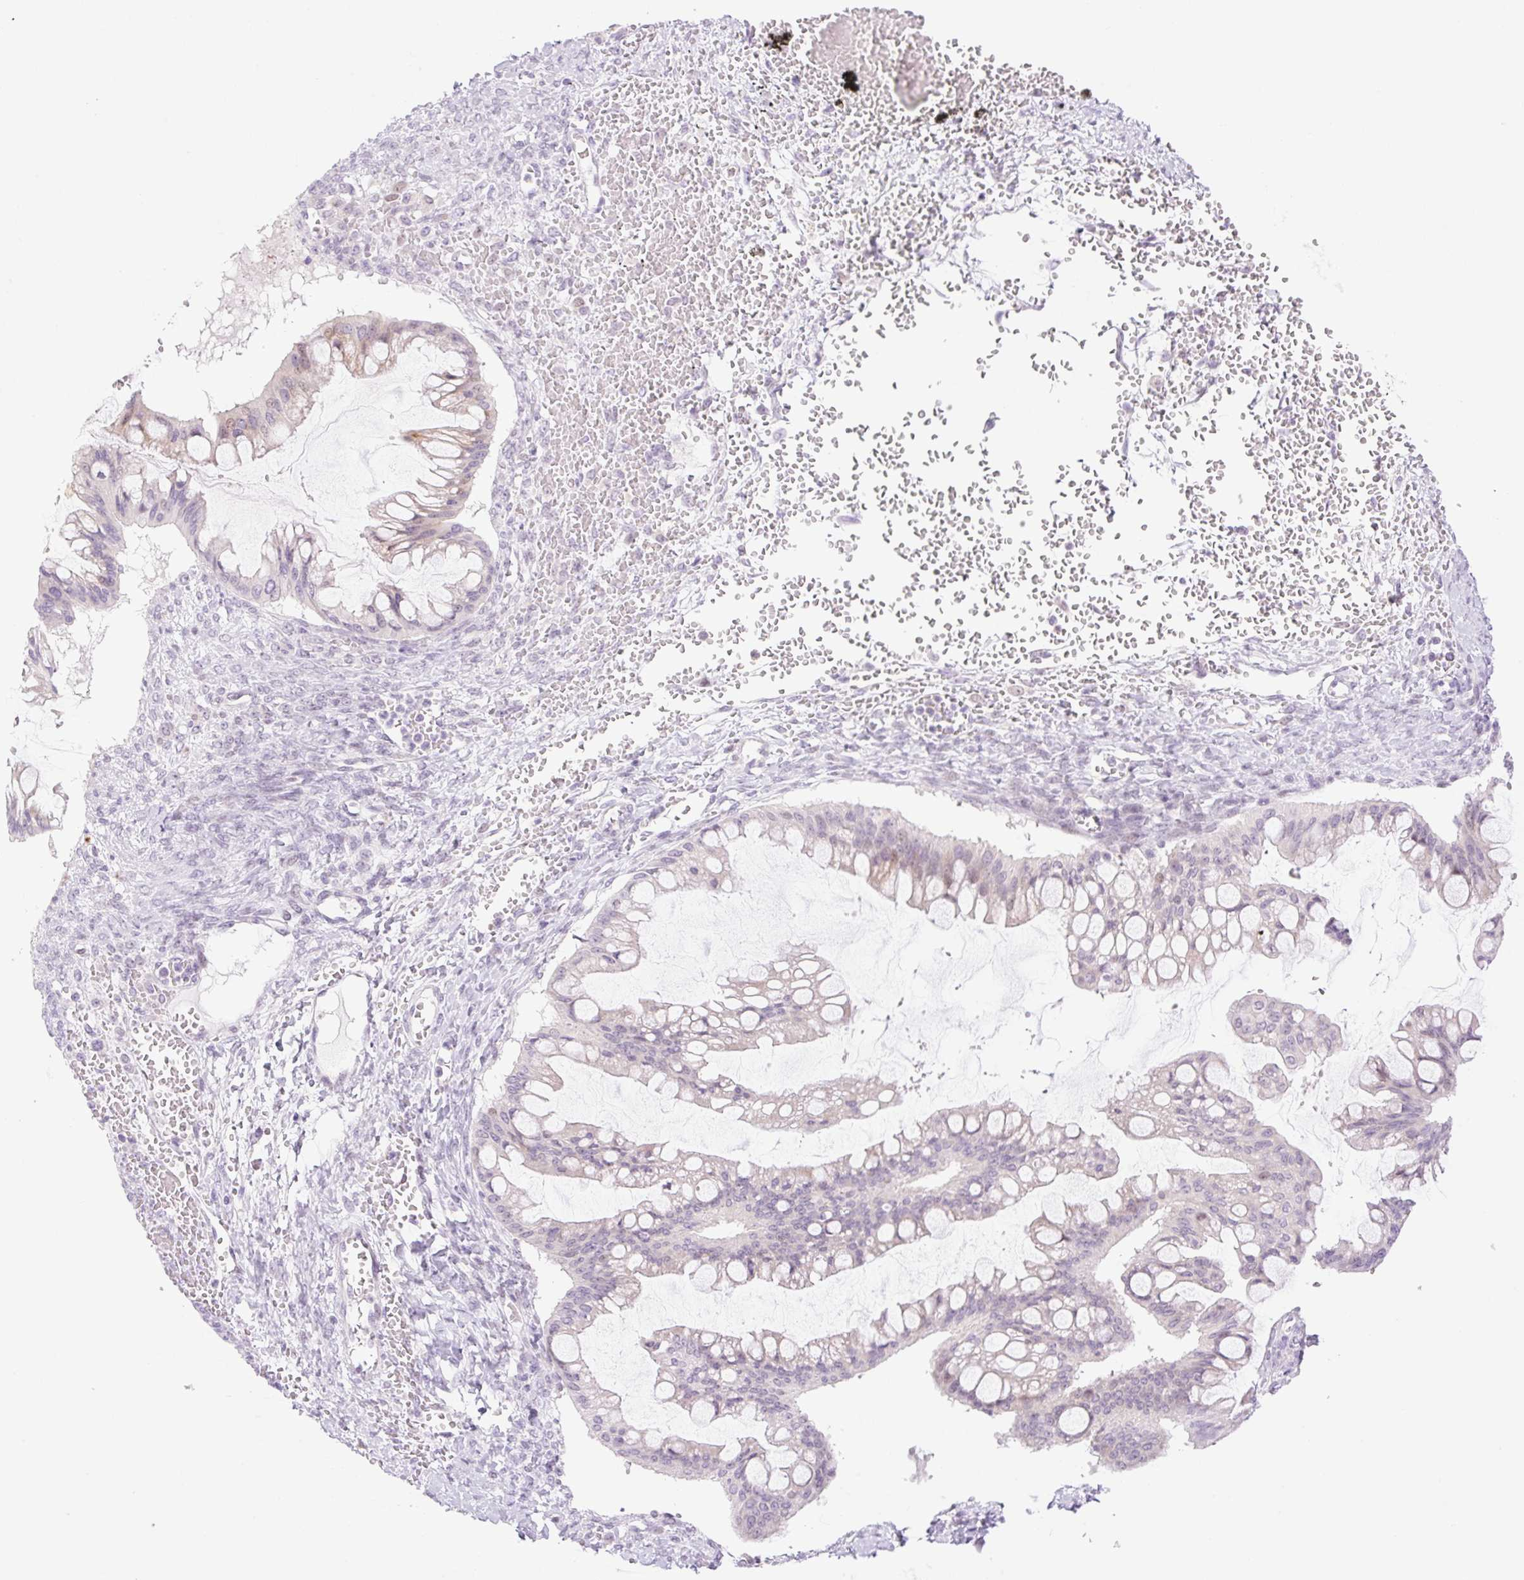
{"staining": {"intensity": "weak", "quantity": "25%-75%", "location": "cytoplasmic/membranous,nuclear"}, "tissue": "ovarian cancer", "cell_type": "Tumor cells", "image_type": "cancer", "snomed": [{"axis": "morphology", "description": "Cystadenocarcinoma, mucinous, NOS"}, {"axis": "topography", "description": "Ovary"}], "caption": "Immunohistochemistry staining of ovarian cancer, which exhibits low levels of weak cytoplasmic/membranous and nuclear positivity in approximately 25%-75% of tumor cells indicating weak cytoplasmic/membranous and nuclear protein positivity. The staining was performed using DAB (brown) for protein detection and nuclei were counterstained in hematoxylin (blue).", "gene": "SPRYD4", "patient": {"sex": "female", "age": 73}}